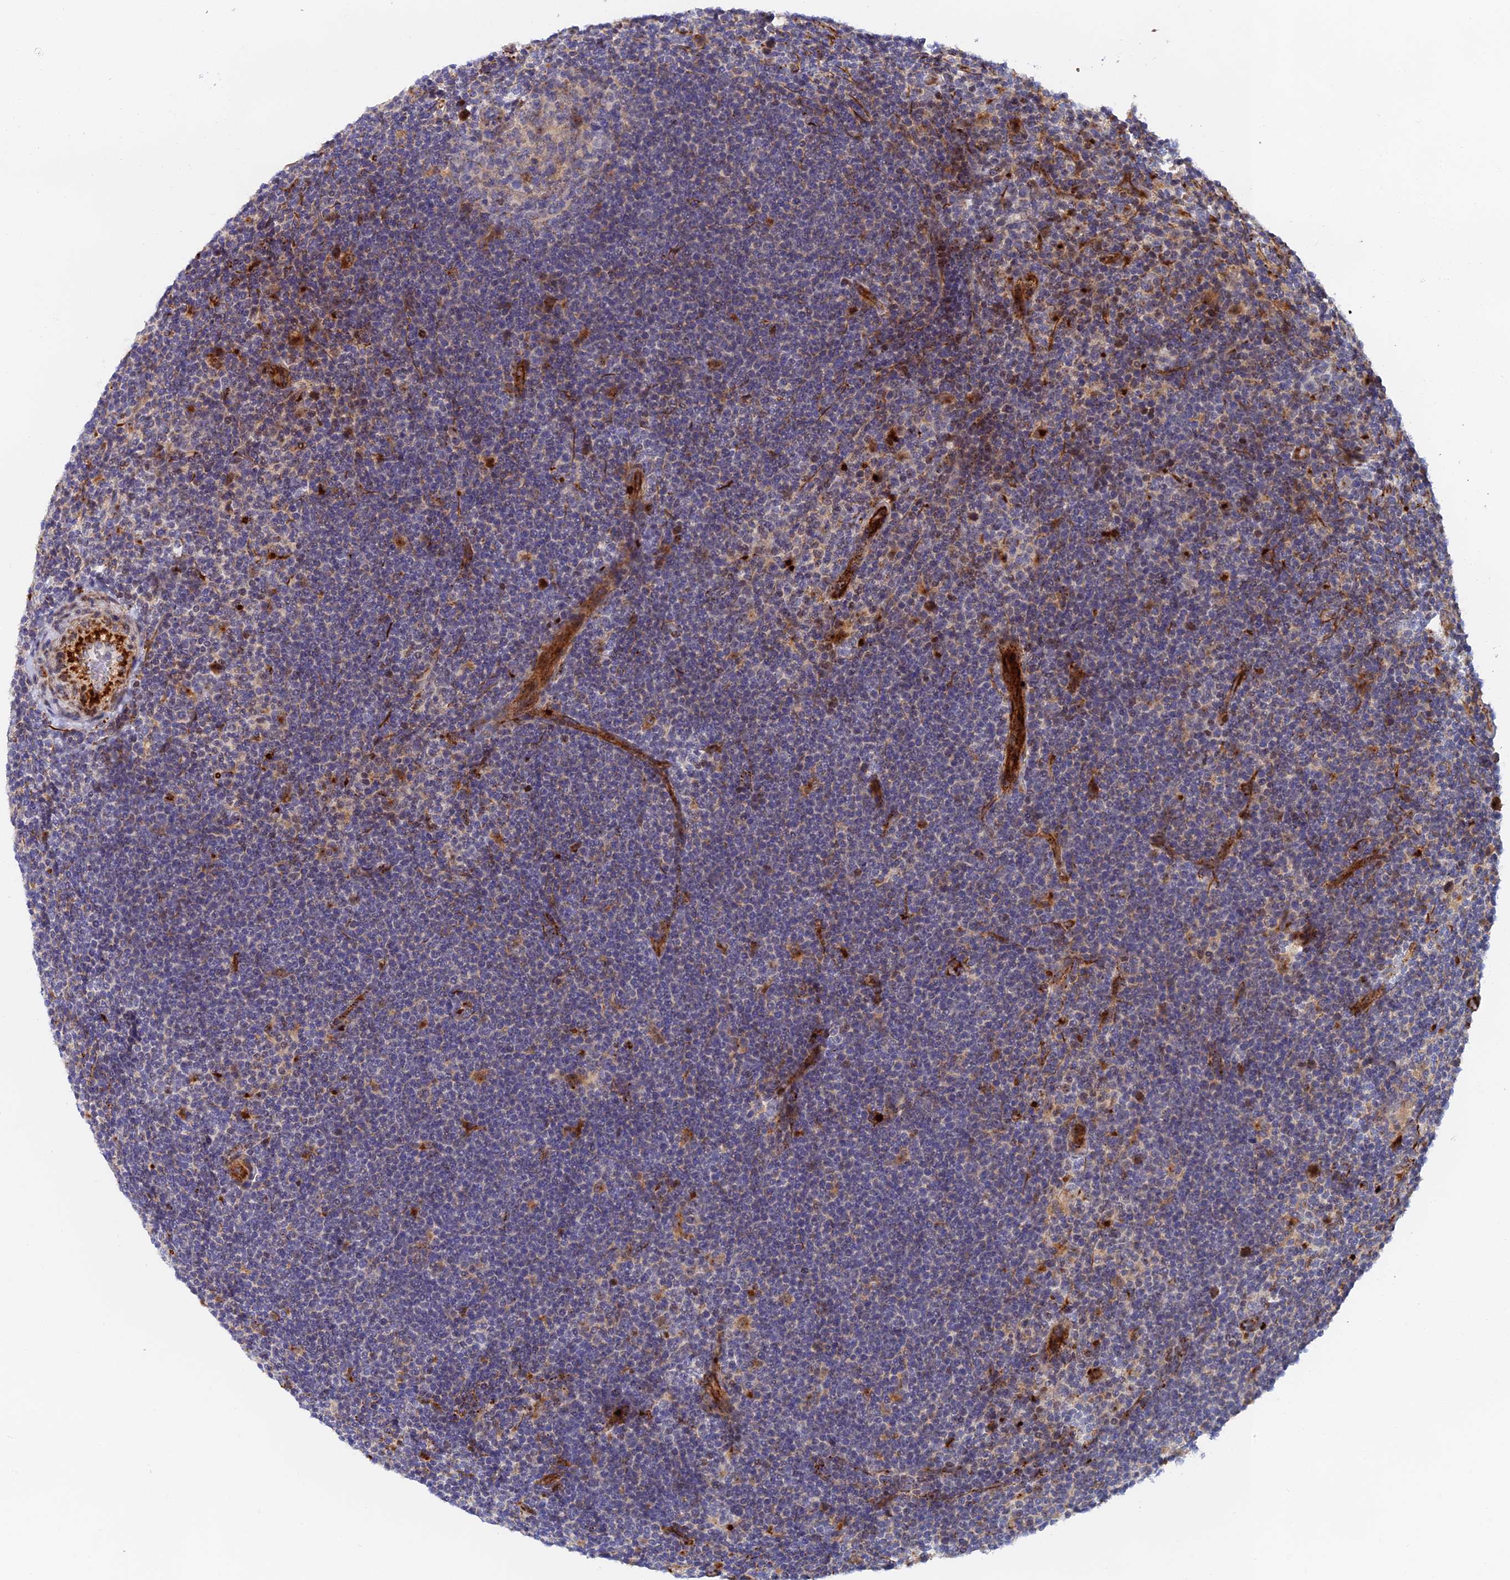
{"staining": {"intensity": "moderate", "quantity": "<25%", "location": "cytoplasmic/membranous"}, "tissue": "lymphoma", "cell_type": "Tumor cells", "image_type": "cancer", "snomed": [{"axis": "morphology", "description": "Hodgkin's disease, NOS"}, {"axis": "topography", "description": "Lymph node"}], "caption": "A histopathology image showing moderate cytoplasmic/membranous staining in about <25% of tumor cells in lymphoma, as visualized by brown immunohistochemical staining.", "gene": "PPP2R3C", "patient": {"sex": "female", "age": 57}}